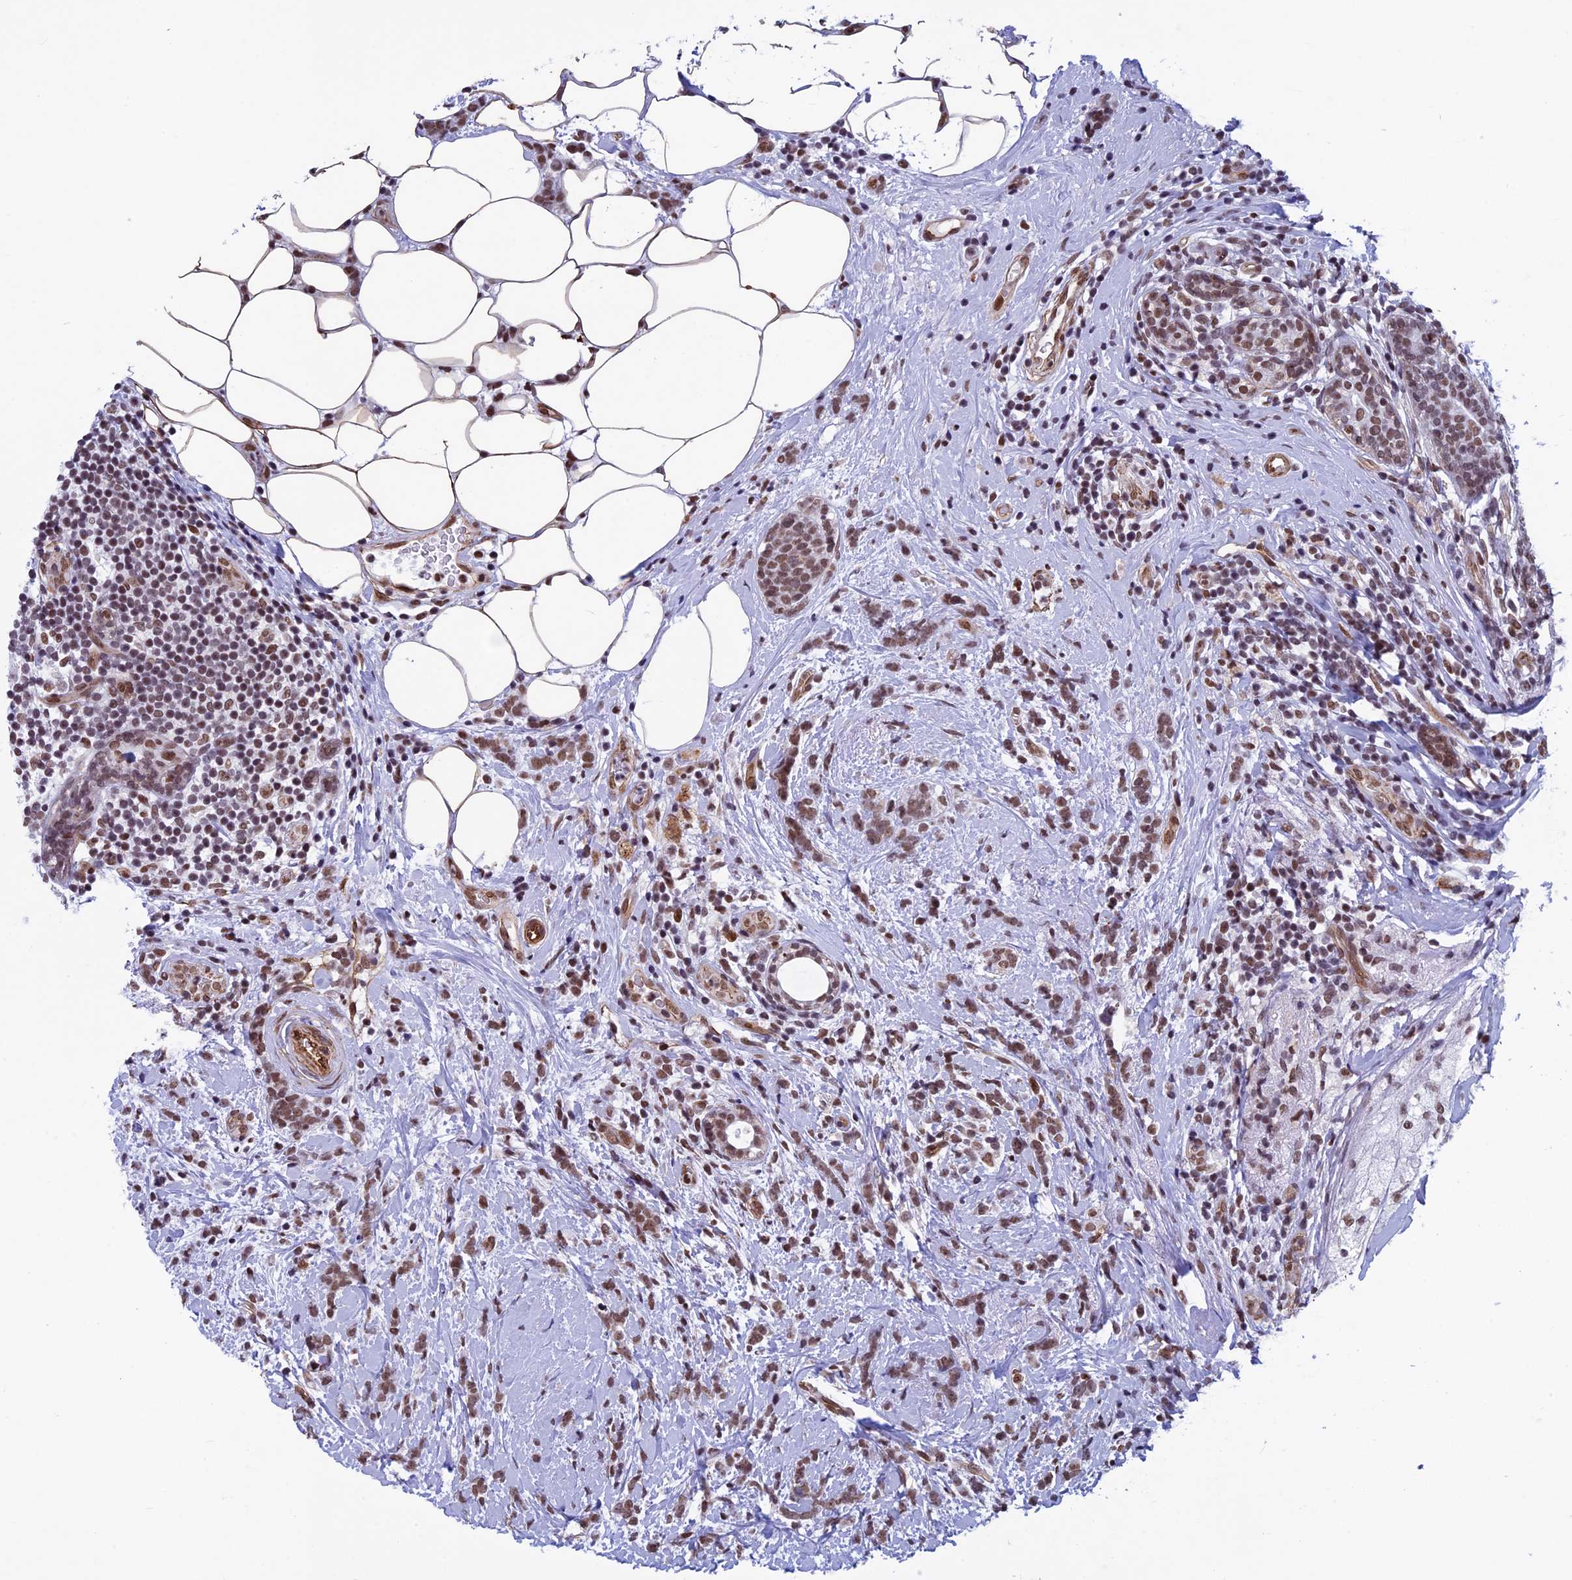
{"staining": {"intensity": "moderate", "quantity": ">75%", "location": "nuclear"}, "tissue": "breast cancer", "cell_type": "Tumor cells", "image_type": "cancer", "snomed": [{"axis": "morphology", "description": "Lobular carcinoma"}, {"axis": "topography", "description": "Breast"}], "caption": "Breast cancer tissue shows moderate nuclear expression in about >75% of tumor cells", "gene": "NIPBL", "patient": {"sex": "female", "age": 58}}